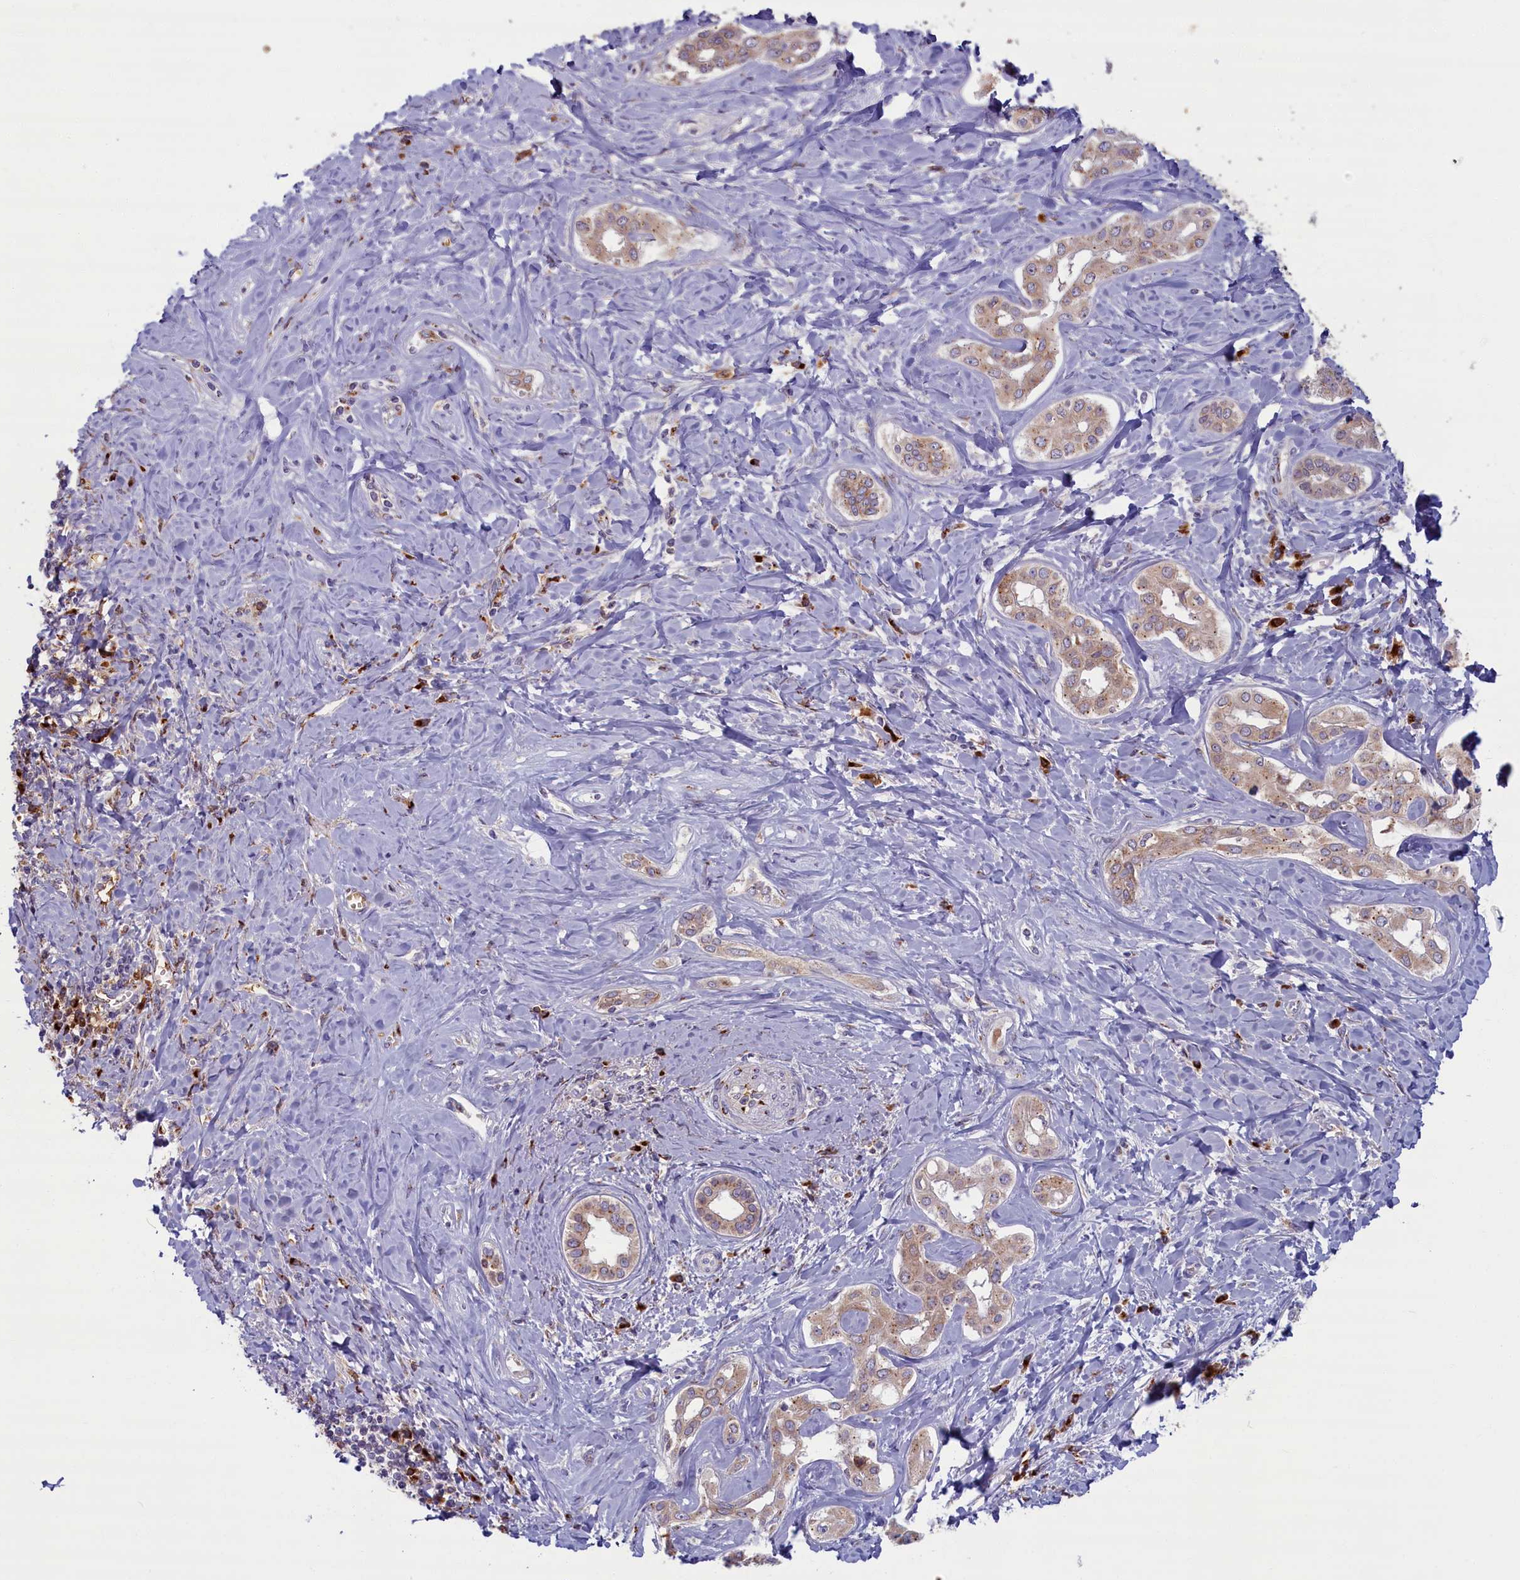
{"staining": {"intensity": "moderate", "quantity": "25%-75%", "location": "cytoplasmic/membranous"}, "tissue": "liver cancer", "cell_type": "Tumor cells", "image_type": "cancer", "snomed": [{"axis": "morphology", "description": "Cholangiocarcinoma"}, {"axis": "topography", "description": "Liver"}], "caption": "Liver cholangiocarcinoma stained with DAB (3,3'-diaminobenzidine) immunohistochemistry shows medium levels of moderate cytoplasmic/membranous positivity in about 25%-75% of tumor cells.", "gene": "BLVRB", "patient": {"sex": "female", "age": 77}}